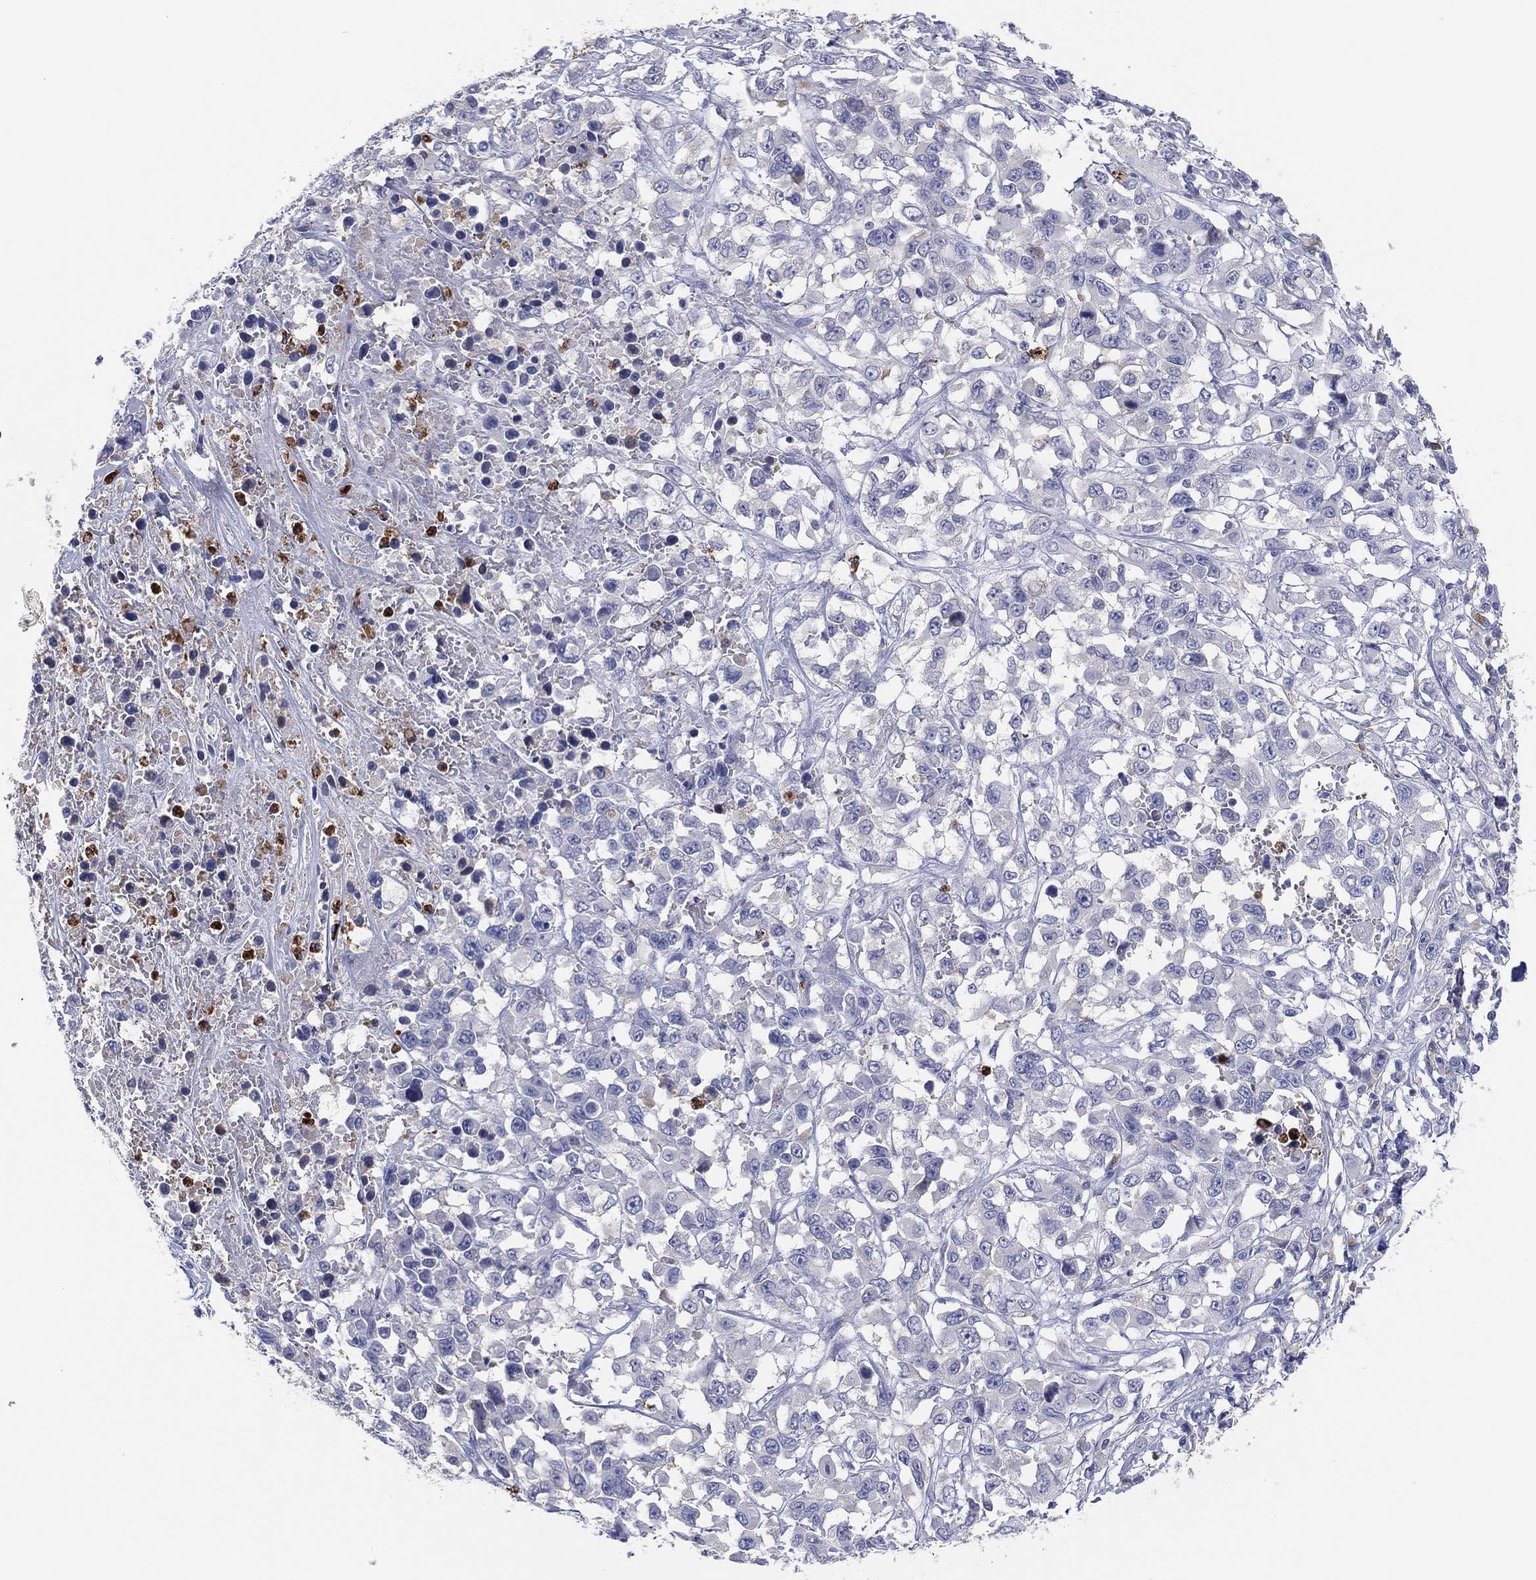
{"staining": {"intensity": "negative", "quantity": "none", "location": "none"}, "tissue": "liver cancer", "cell_type": "Tumor cells", "image_type": "cancer", "snomed": [{"axis": "morphology", "description": "Adenocarcinoma, NOS"}, {"axis": "morphology", "description": "Cholangiocarcinoma"}, {"axis": "topography", "description": "Liver"}], "caption": "Tumor cells show no significant protein expression in liver cancer.", "gene": "PLAC8", "patient": {"sex": "male", "age": 64}}